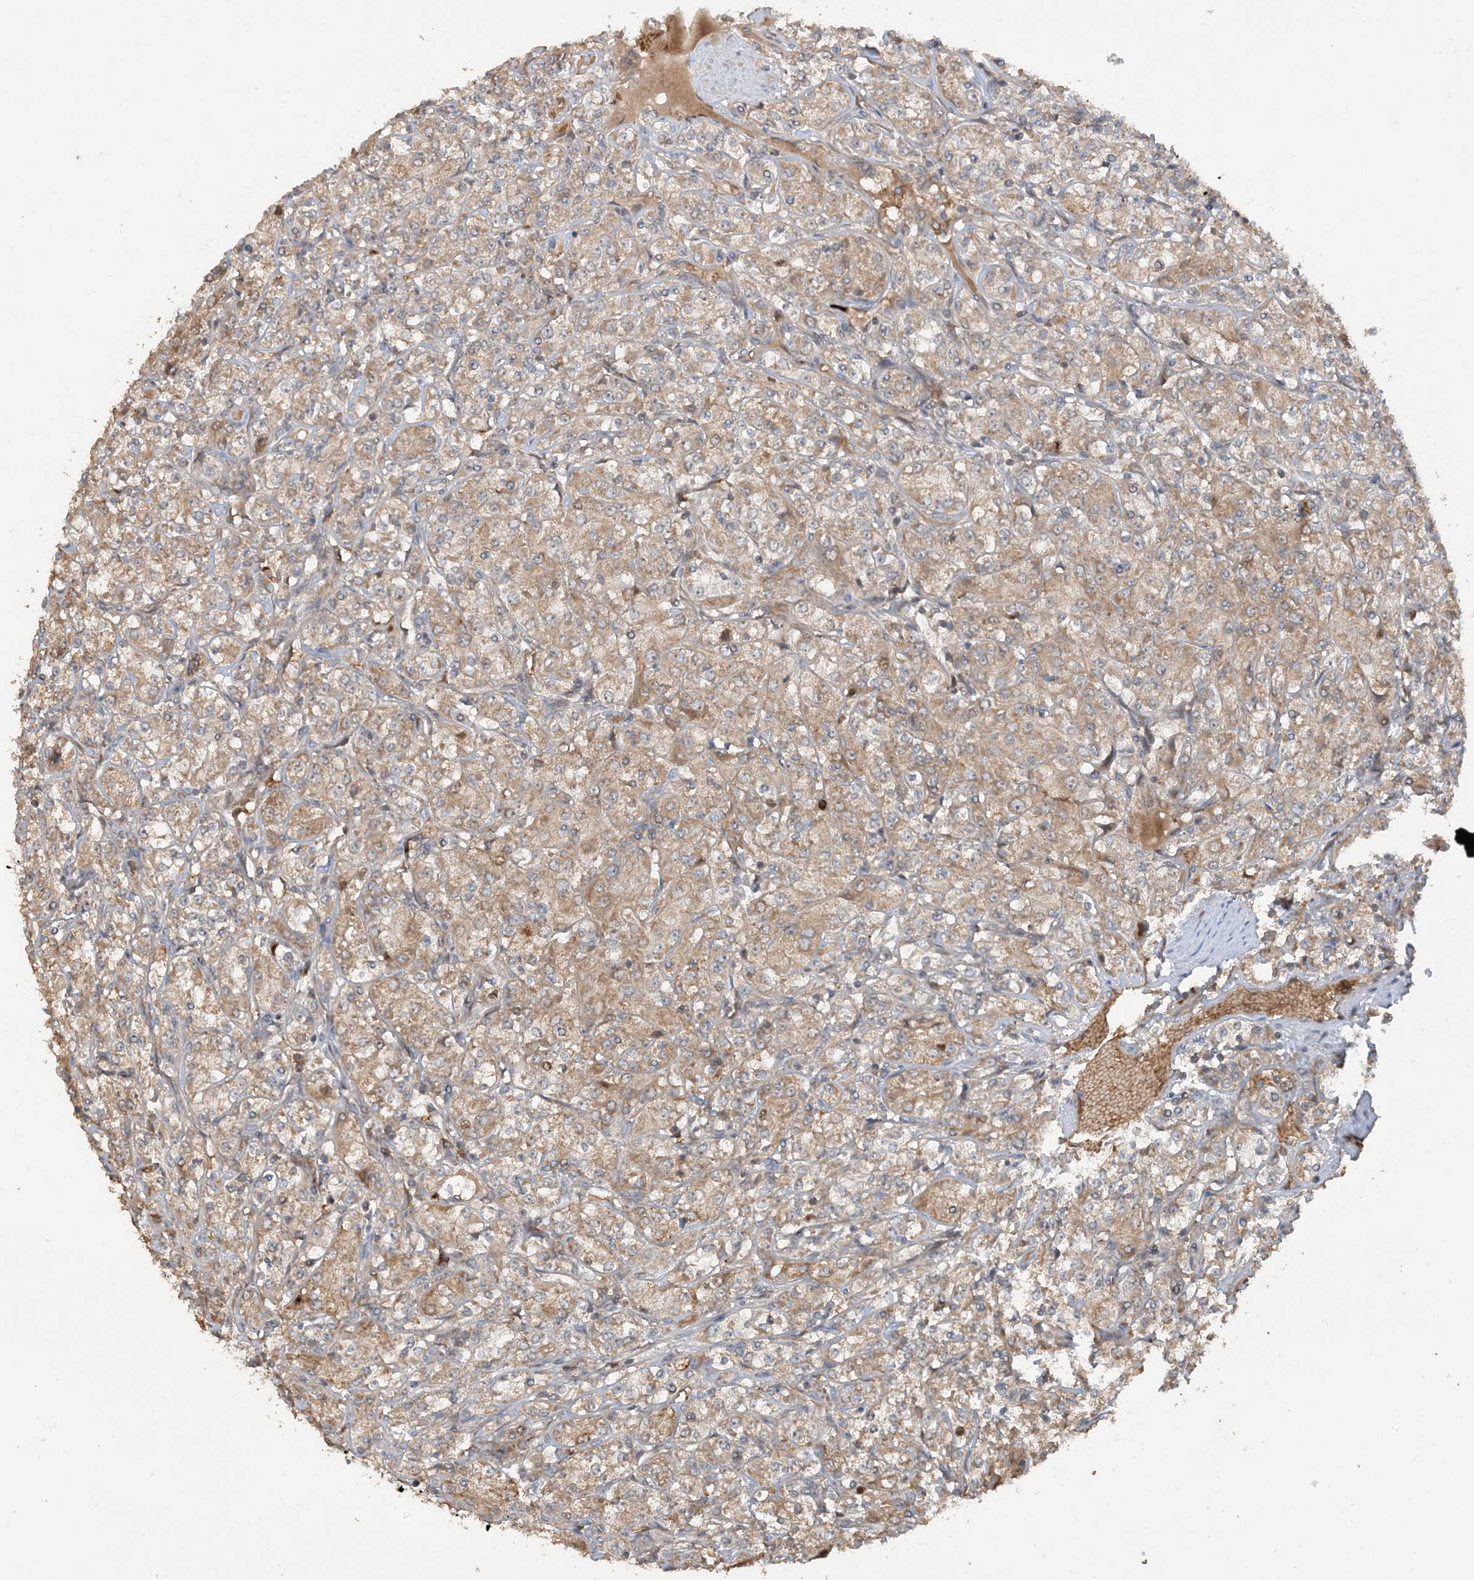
{"staining": {"intensity": "moderate", "quantity": "25%-75%", "location": "cytoplasmic/membranous"}, "tissue": "renal cancer", "cell_type": "Tumor cells", "image_type": "cancer", "snomed": [{"axis": "morphology", "description": "Adenocarcinoma, NOS"}, {"axis": "topography", "description": "Kidney"}], "caption": "Human adenocarcinoma (renal) stained with a brown dye exhibits moderate cytoplasmic/membranous positive positivity in approximately 25%-75% of tumor cells.", "gene": "PUSL1", "patient": {"sex": "male", "age": 77}}